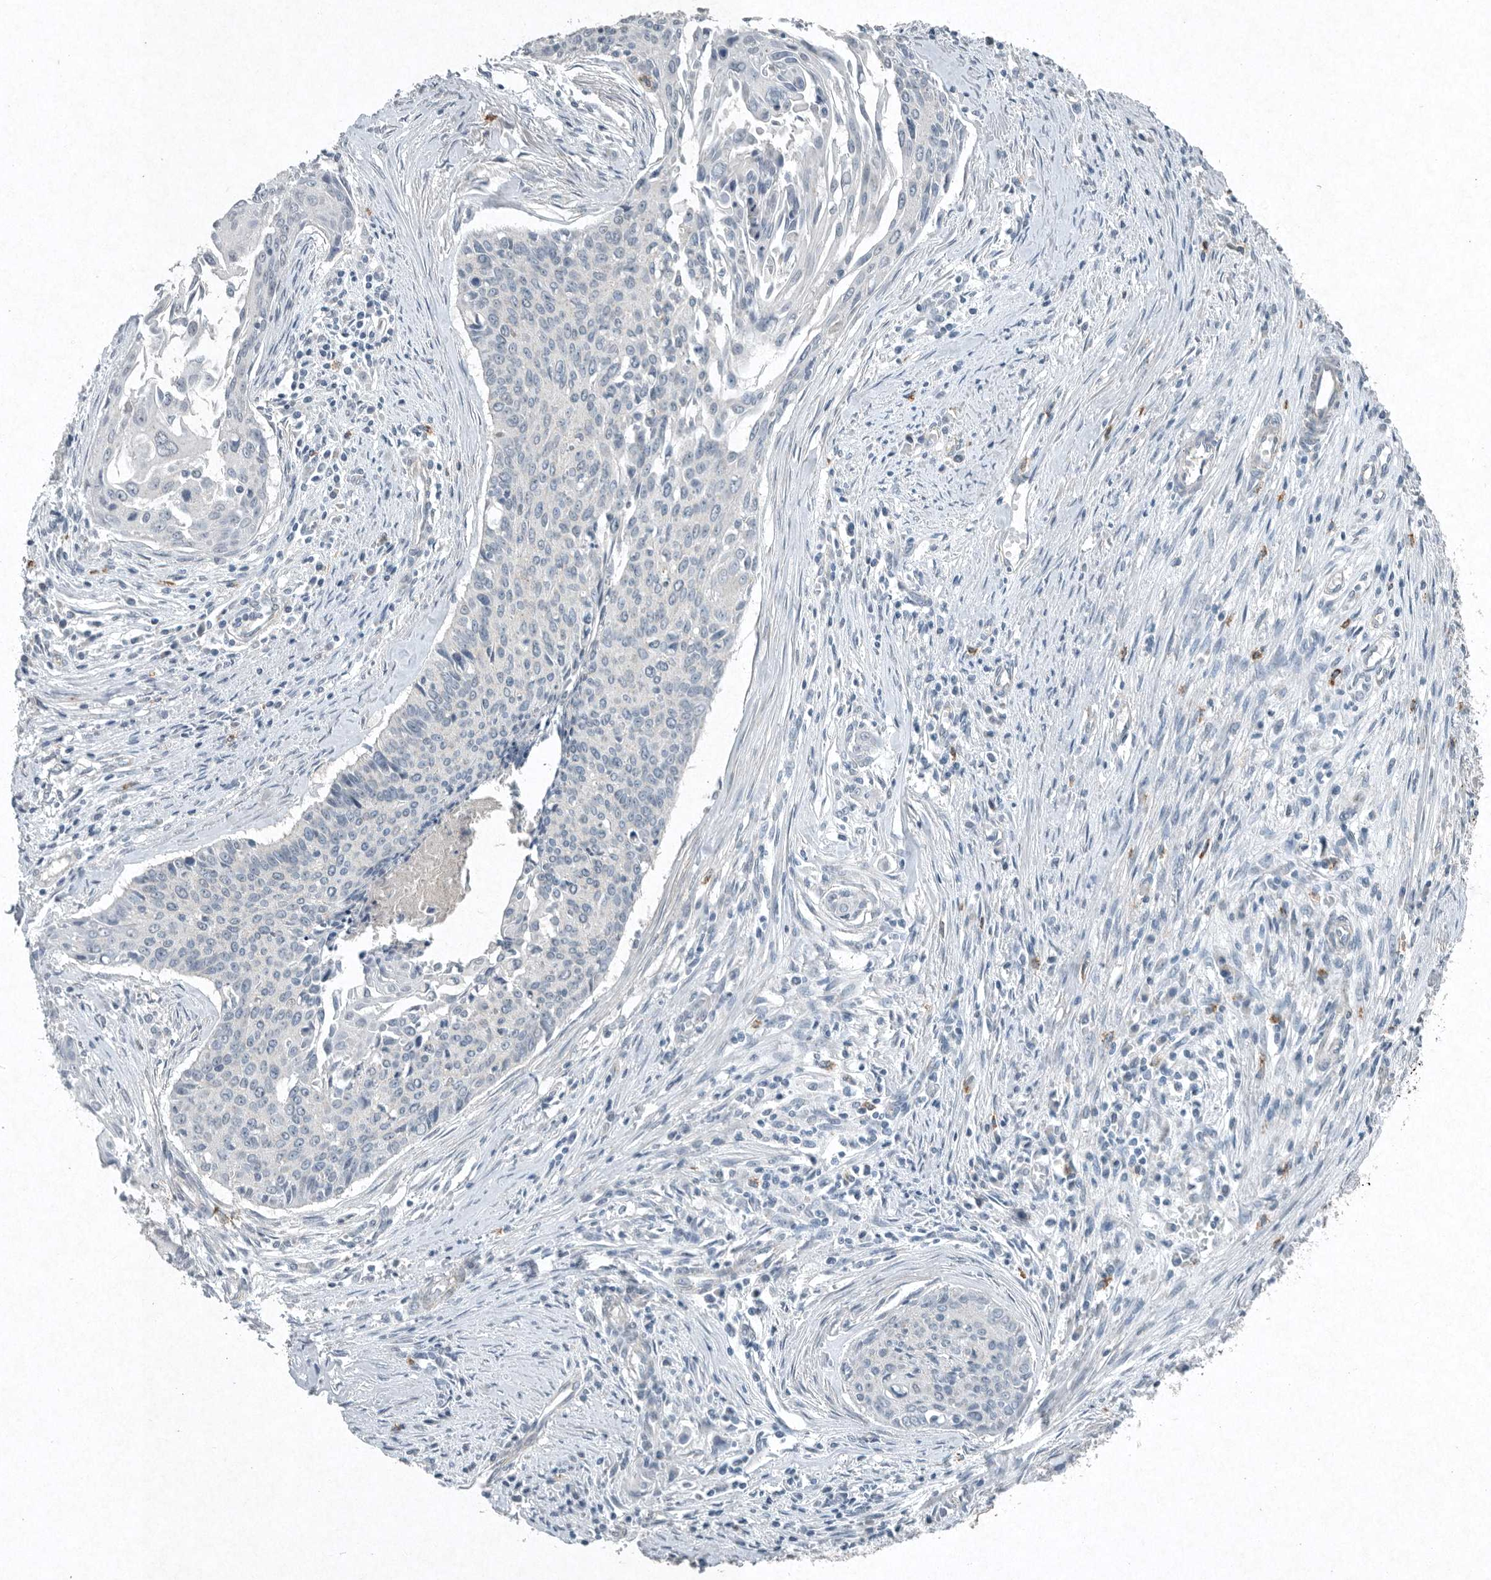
{"staining": {"intensity": "negative", "quantity": "none", "location": "none"}, "tissue": "cervical cancer", "cell_type": "Tumor cells", "image_type": "cancer", "snomed": [{"axis": "morphology", "description": "Squamous cell carcinoma, NOS"}, {"axis": "topography", "description": "Cervix"}], "caption": "IHC of human squamous cell carcinoma (cervical) demonstrates no positivity in tumor cells.", "gene": "IL20", "patient": {"sex": "female", "age": 55}}